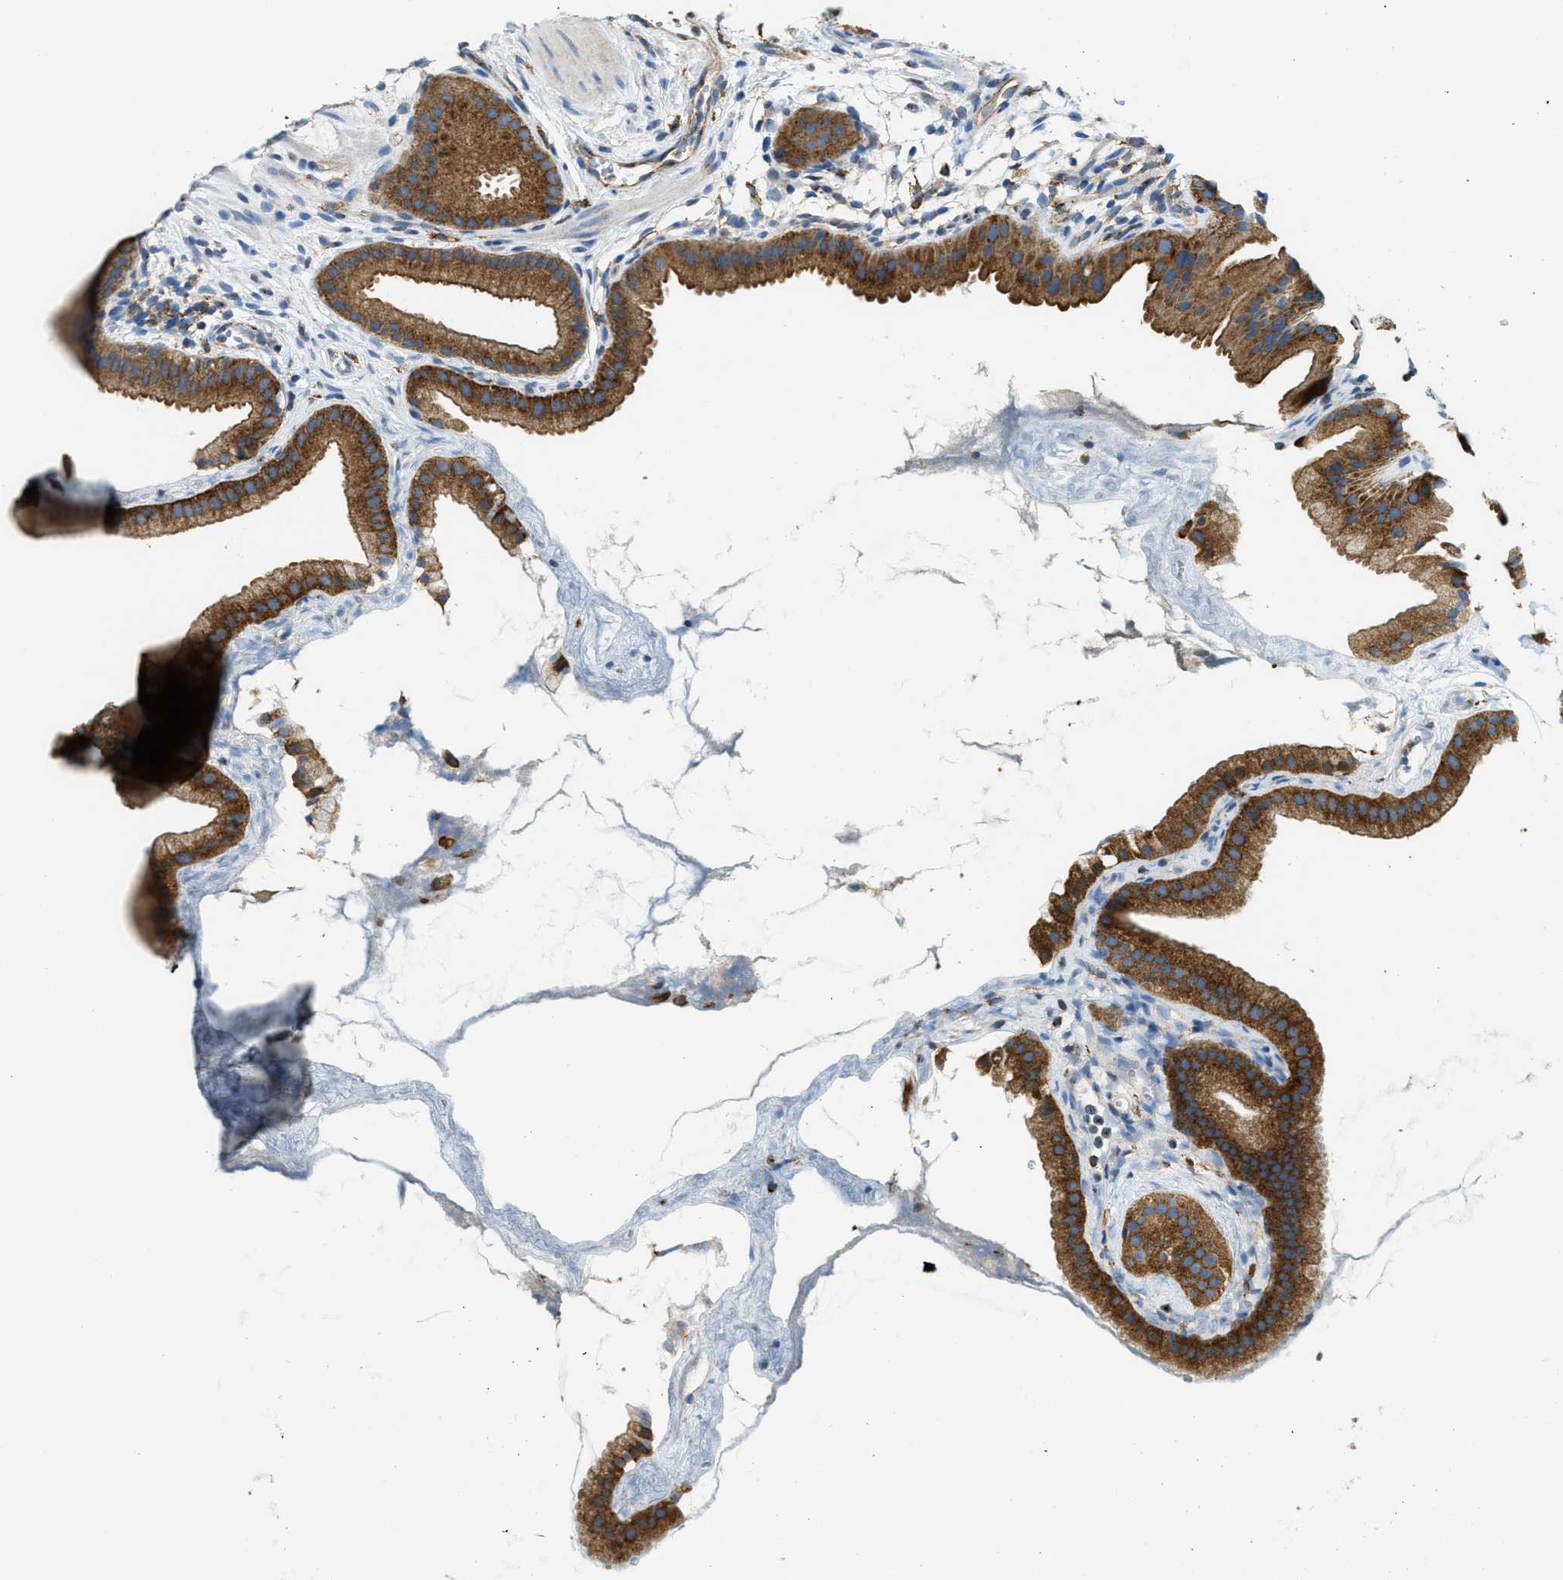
{"staining": {"intensity": "strong", "quantity": ">75%", "location": "cytoplasmic/membranous"}, "tissue": "gallbladder", "cell_type": "Glandular cells", "image_type": "normal", "snomed": [{"axis": "morphology", "description": "Normal tissue, NOS"}, {"axis": "topography", "description": "Gallbladder"}], "caption": "Immunohistochemical staining of unremarkable human gallbladder reveals high levels of strong cytoplasmic/membranous positivity in about >75% of glandular cells.", "gene": "AP2B1", "patient": {"sex": "female", "age": 64}}